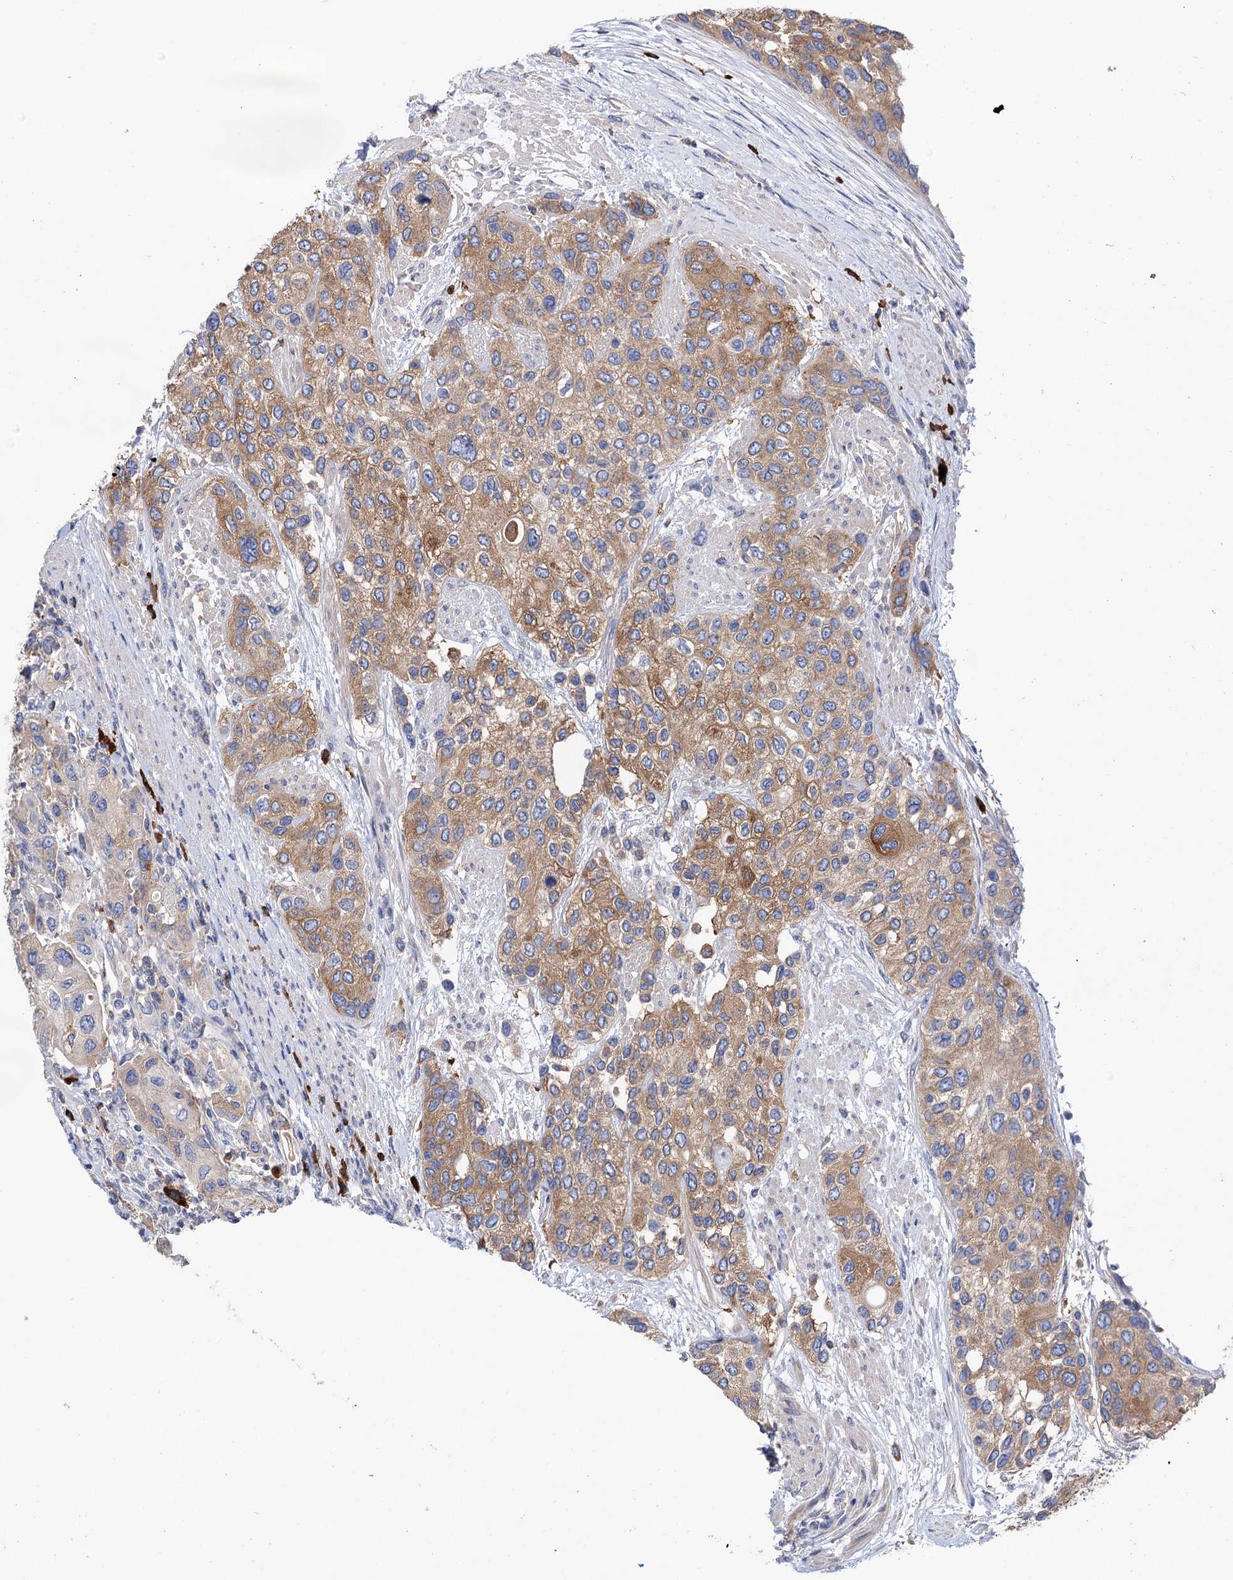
{"staining": {"intensity": "moderate", "quantity": ">75%", "location": "cytoplasmic/membranous"}, "tissue": "urothelial cancer", "cell_type": "Tumor cells", "image_type": "cancer", "snomed": [{"axis": "morphology", "description": "Normal tissue, NOS"}, {"axis": "morphology", "description": "Urothelial carcinoma, High grade"}, {"axis": "topography", "description": "Vascular tissue"}, {"axis": "topography", "description": "Urinary bladder"}], "caption": "Tumor cells demonstrate medium levels of moderate cytoplasmic/membranous positivity in about >75% of cells in human urothelial cancer.", "gene": "BBS4", "patient": {"sex": "female", "age": 56}}